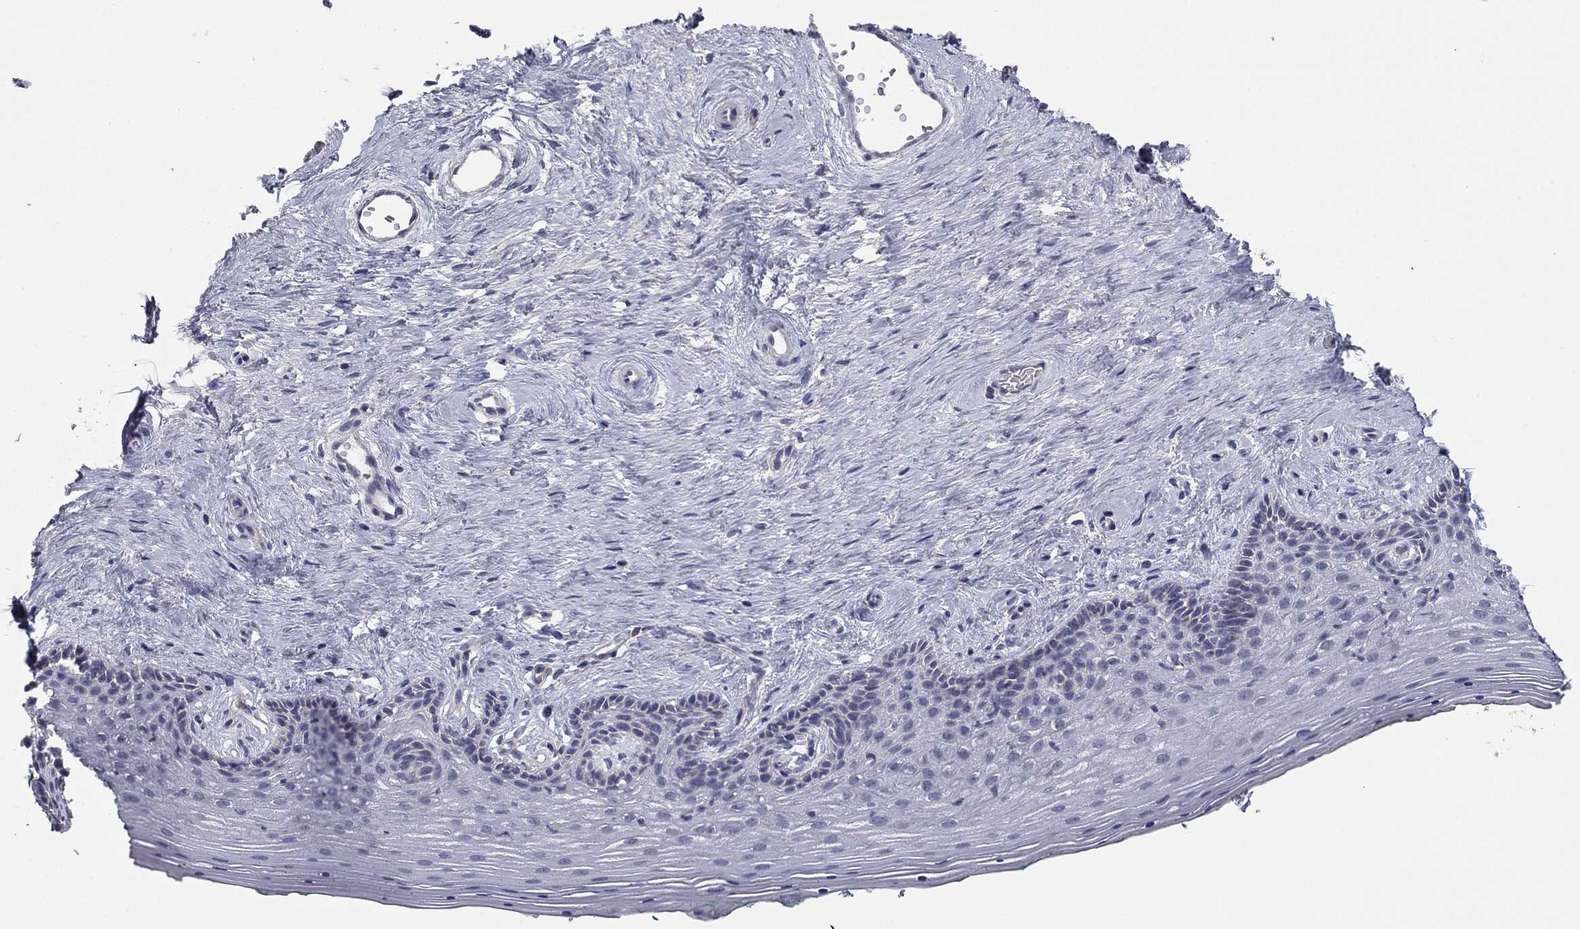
{"staining": {"intensity": "negative", "quantity": "none", "location": "none"}, "tissue": "vagina", "cell_type": "Squamous epithelial cells", "image_type": "normal", "snomed": [{"axis": "morphology", "description": "Normal tissue, NOS"}, {"axis": "topography", "description": "Vagina"}], "caption": "The micrograph exhibits no significant expression in squamous epithelial cells of vagina.", "gene": "SEPTIN3", "patient": {"sex": "female", "age": 45}}